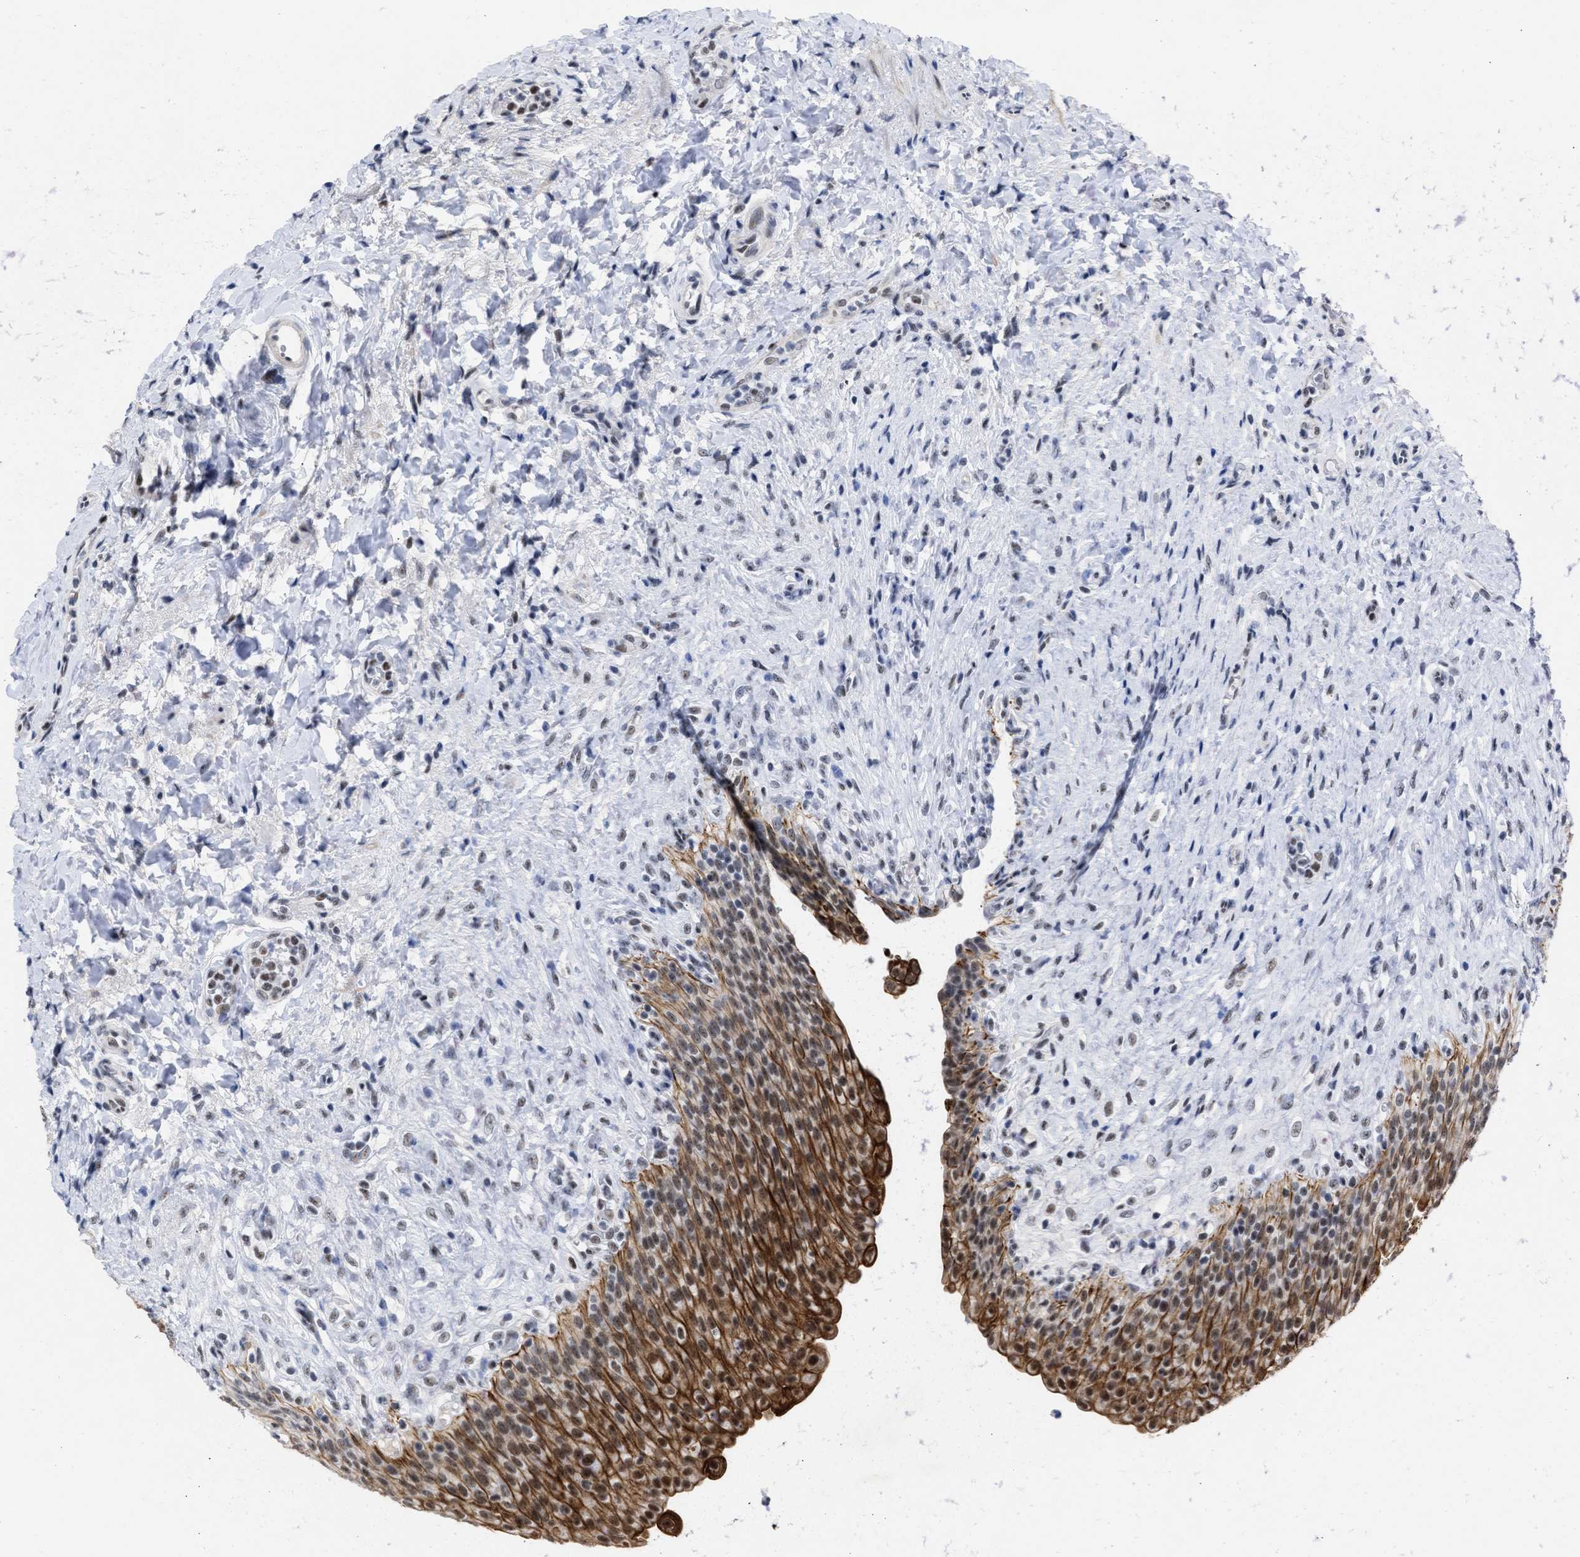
{"staining": {"intensity": "strong", "quantity": ">75%", "location": "cytoplasmic/membranous,nuclear"}, "tissue": "urinary bladder", "cell_type": "Urothelial cells", "image_type": "normal", "snomed": [{"axis": "morphology", "description": "Urothelial carcinoma, High grade"}, {"axis": "topography", "description": "Urinary bladder"}], "caption": "Urinary bladder stained with immunohistochemistry (IHC) shows strong cytoplasmic/membranous,nuclear positivity in about >75% of urothelial cells. The protein is stained brown, and the nuclei are stained in blue (DAB IHC with brightfield microscopy, high magnification).", "gene": "DDX41", "patient": {"sex": "male", "age": 46}}